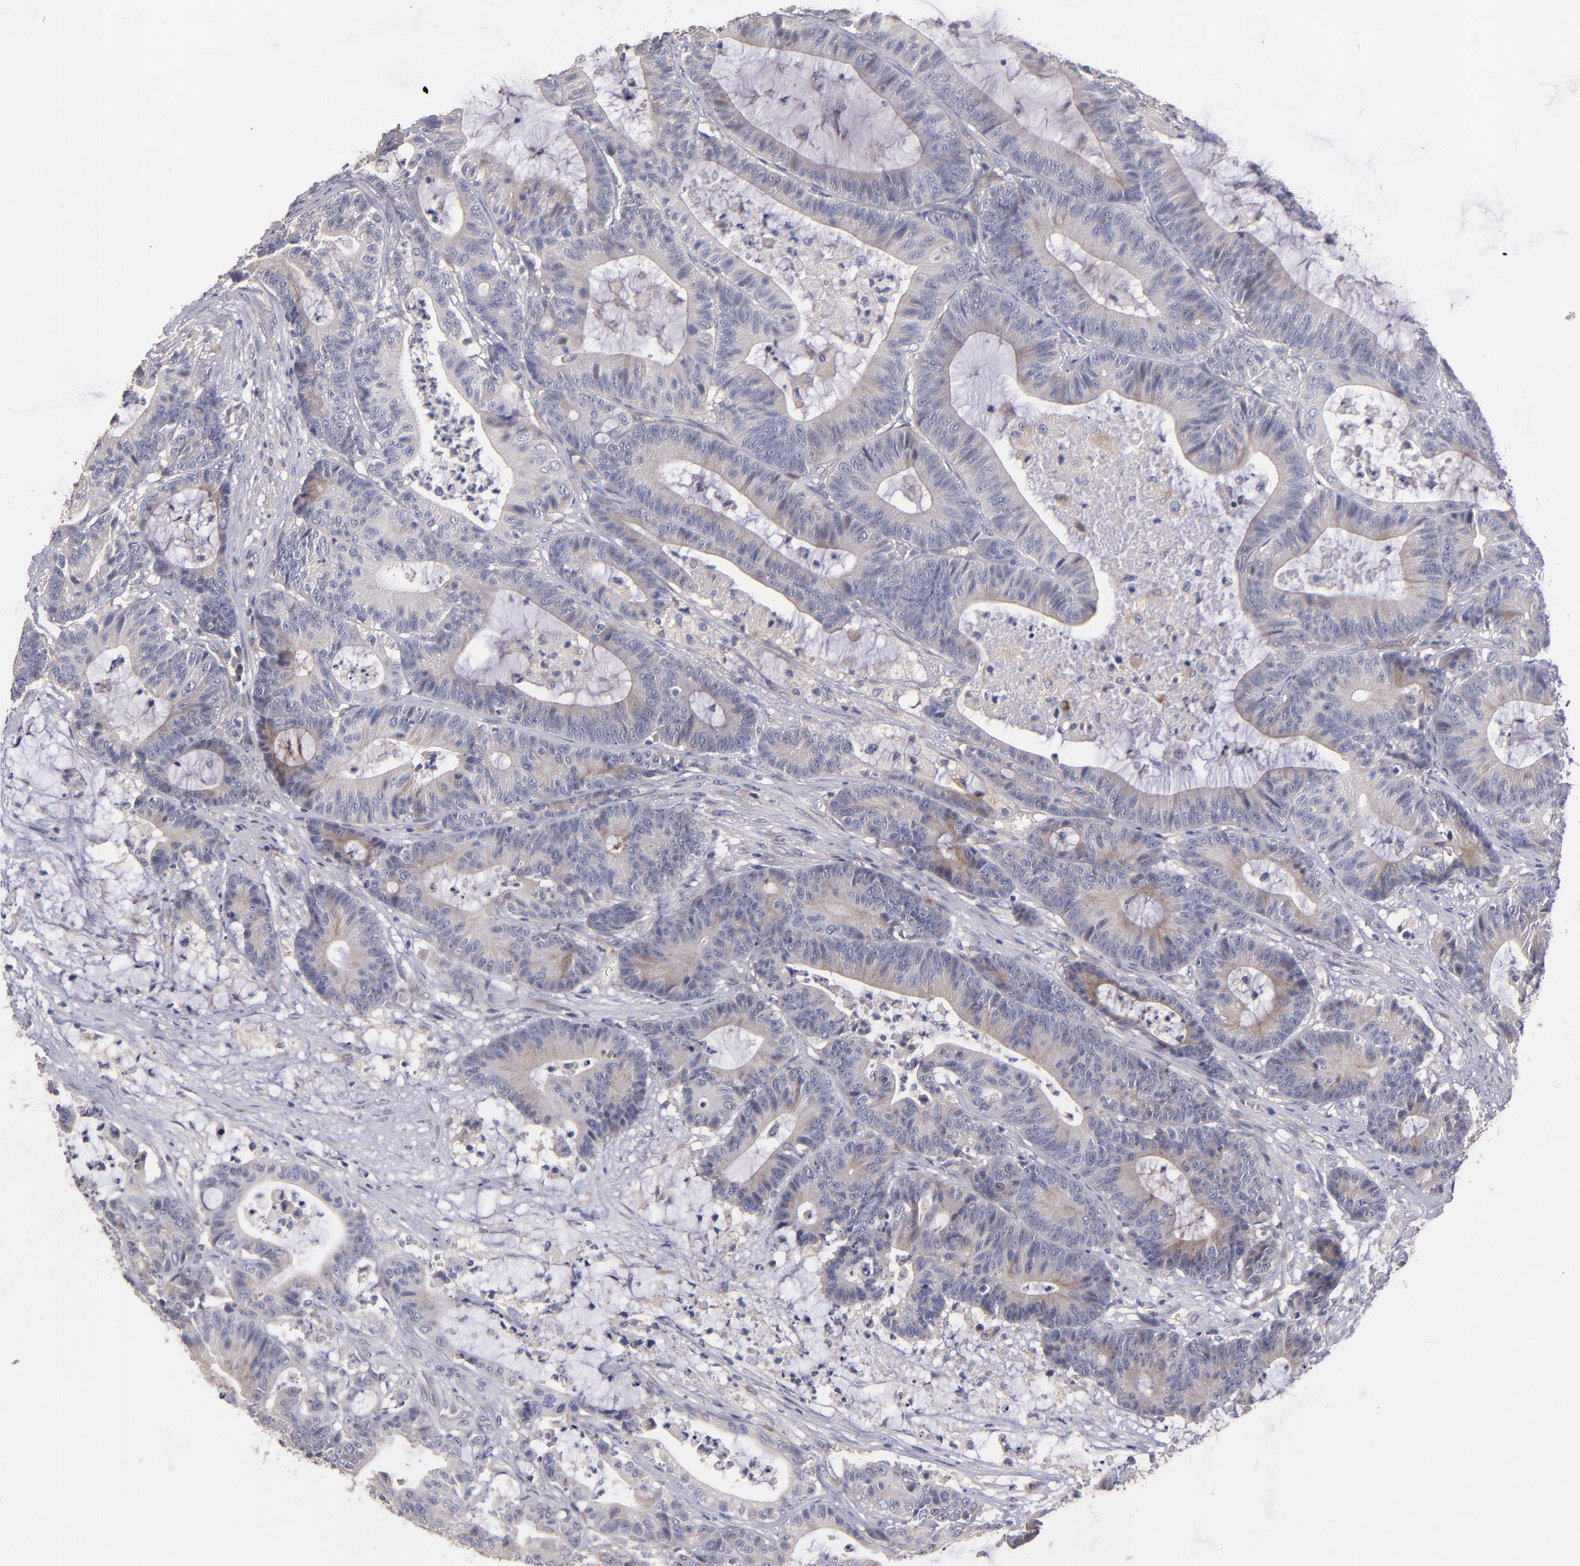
{"staining": {"intensity": "weak", "quantity": ">75%", "location": "cytoplasmic/membranous"}, "tissue": "colorectal cancer", "cell_type": "Tumor cells", "image_type": "cancer", "snomed": [{"axis": "morphology", "description": "Adenocarcinoma, NOS"}, {"axis": "topography", "description": "Colon"}], "caption": "Protein staining reveals weak cytoplasmic/membranous positivity in about >75% of tumor cells in colorectal cancer.", "gene": "MAGEE1", "patient": {"sex": "female", "age": 84}}